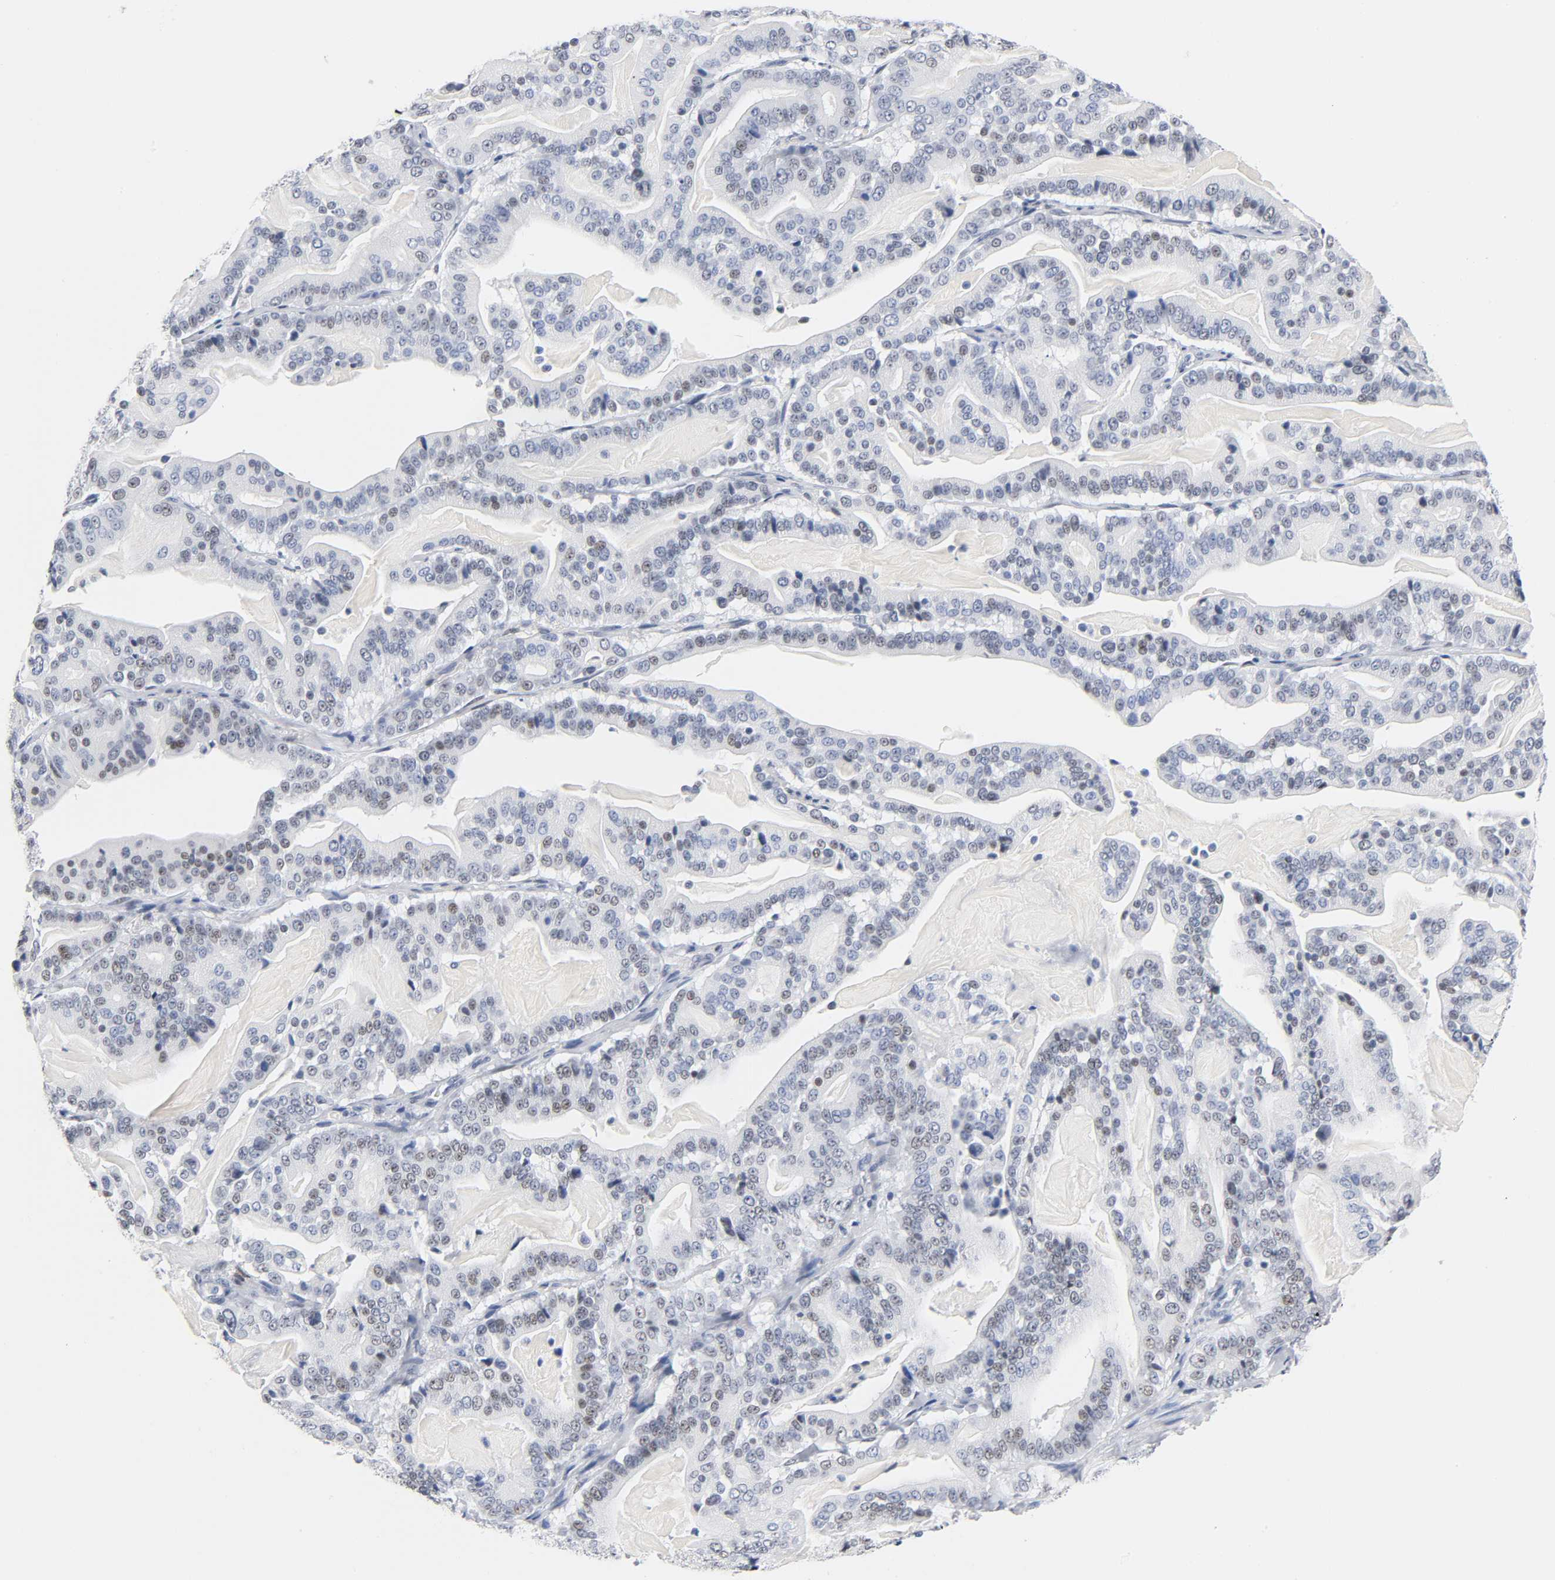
{"staining": {"intensity": "weak", "quantity": "25%-75%", "location": "nuclear"}, "tissue": "pancreatic cancer", "cell_type": "Tumor cells", "image_type": "cancer", "snomed": [{"axis": "morphology", "description": "Adenocarcinoma, NOS"}, {"axis": "topography", "description": "Pancreas"}], "caption": "Protein staining shows weak nuclear positivity in about 25%-75% of tumor cells in pancreatic adenocarcinoma. (IHC, brightfield microscopy, high magnification).", "gene": "NAB2", "patient": {"sex": "male", "age": 63}}